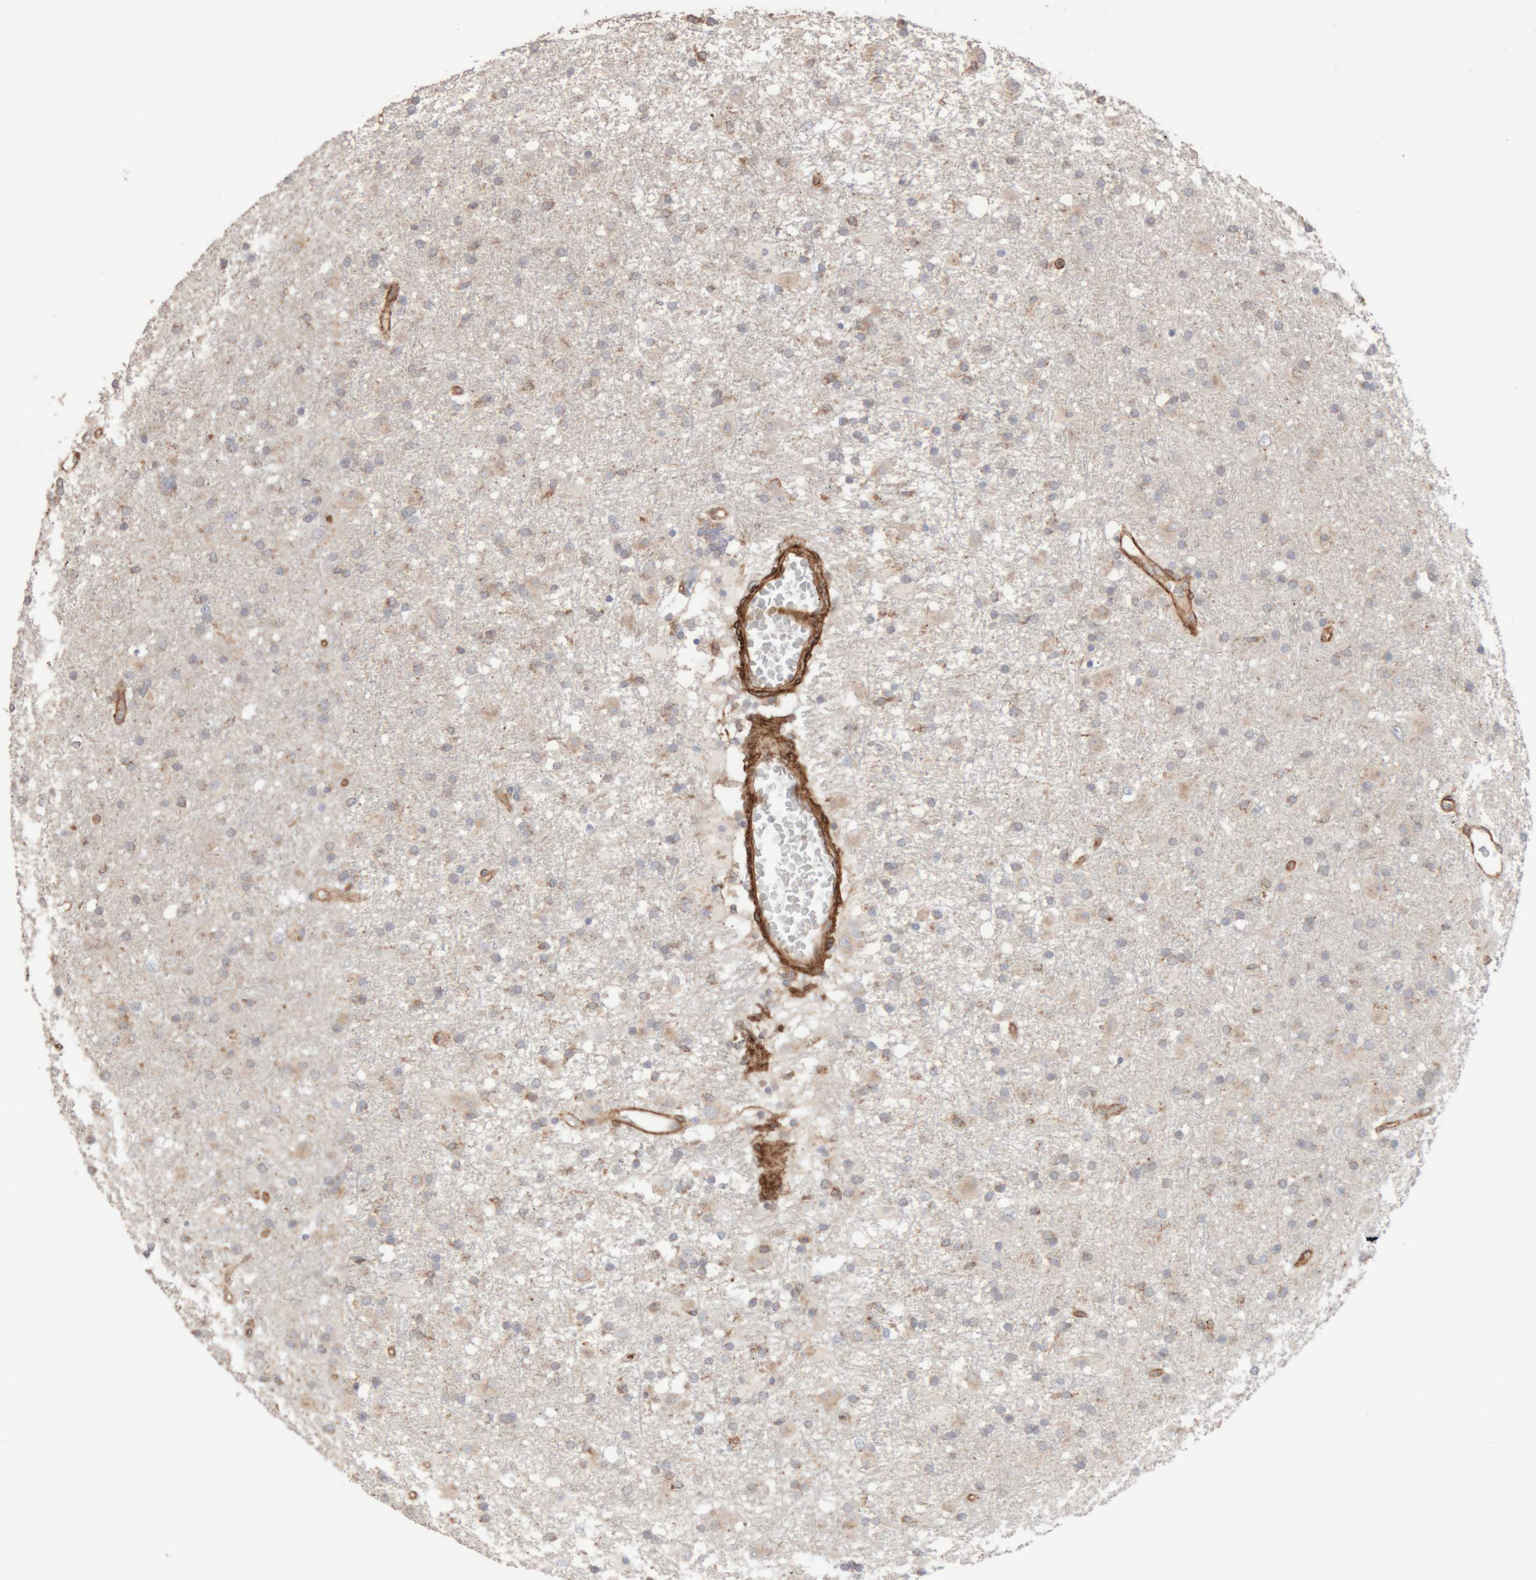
{"staining": {"intensity": "weak", "quantity": "<25%", "location": "cytoplasmic/membranous"}, "tissue": "glioma", "cell_type": "Tumor cells", "image_type": "cancer", "snomed": [{"axis": "morphology", "description": "Glioma, malignant, Low grade"}, {"axis": "topography", "description": "Brain"}], "caption": "IHC image of neoplastic tissue: human malignant glioma (low-grade) stained with DAB (3,3'-diaminobenzidine) shows no significant protein positivity in tumor cells.", "gene": "RAB32", "patient": {"sex": "male", "age": 65}}